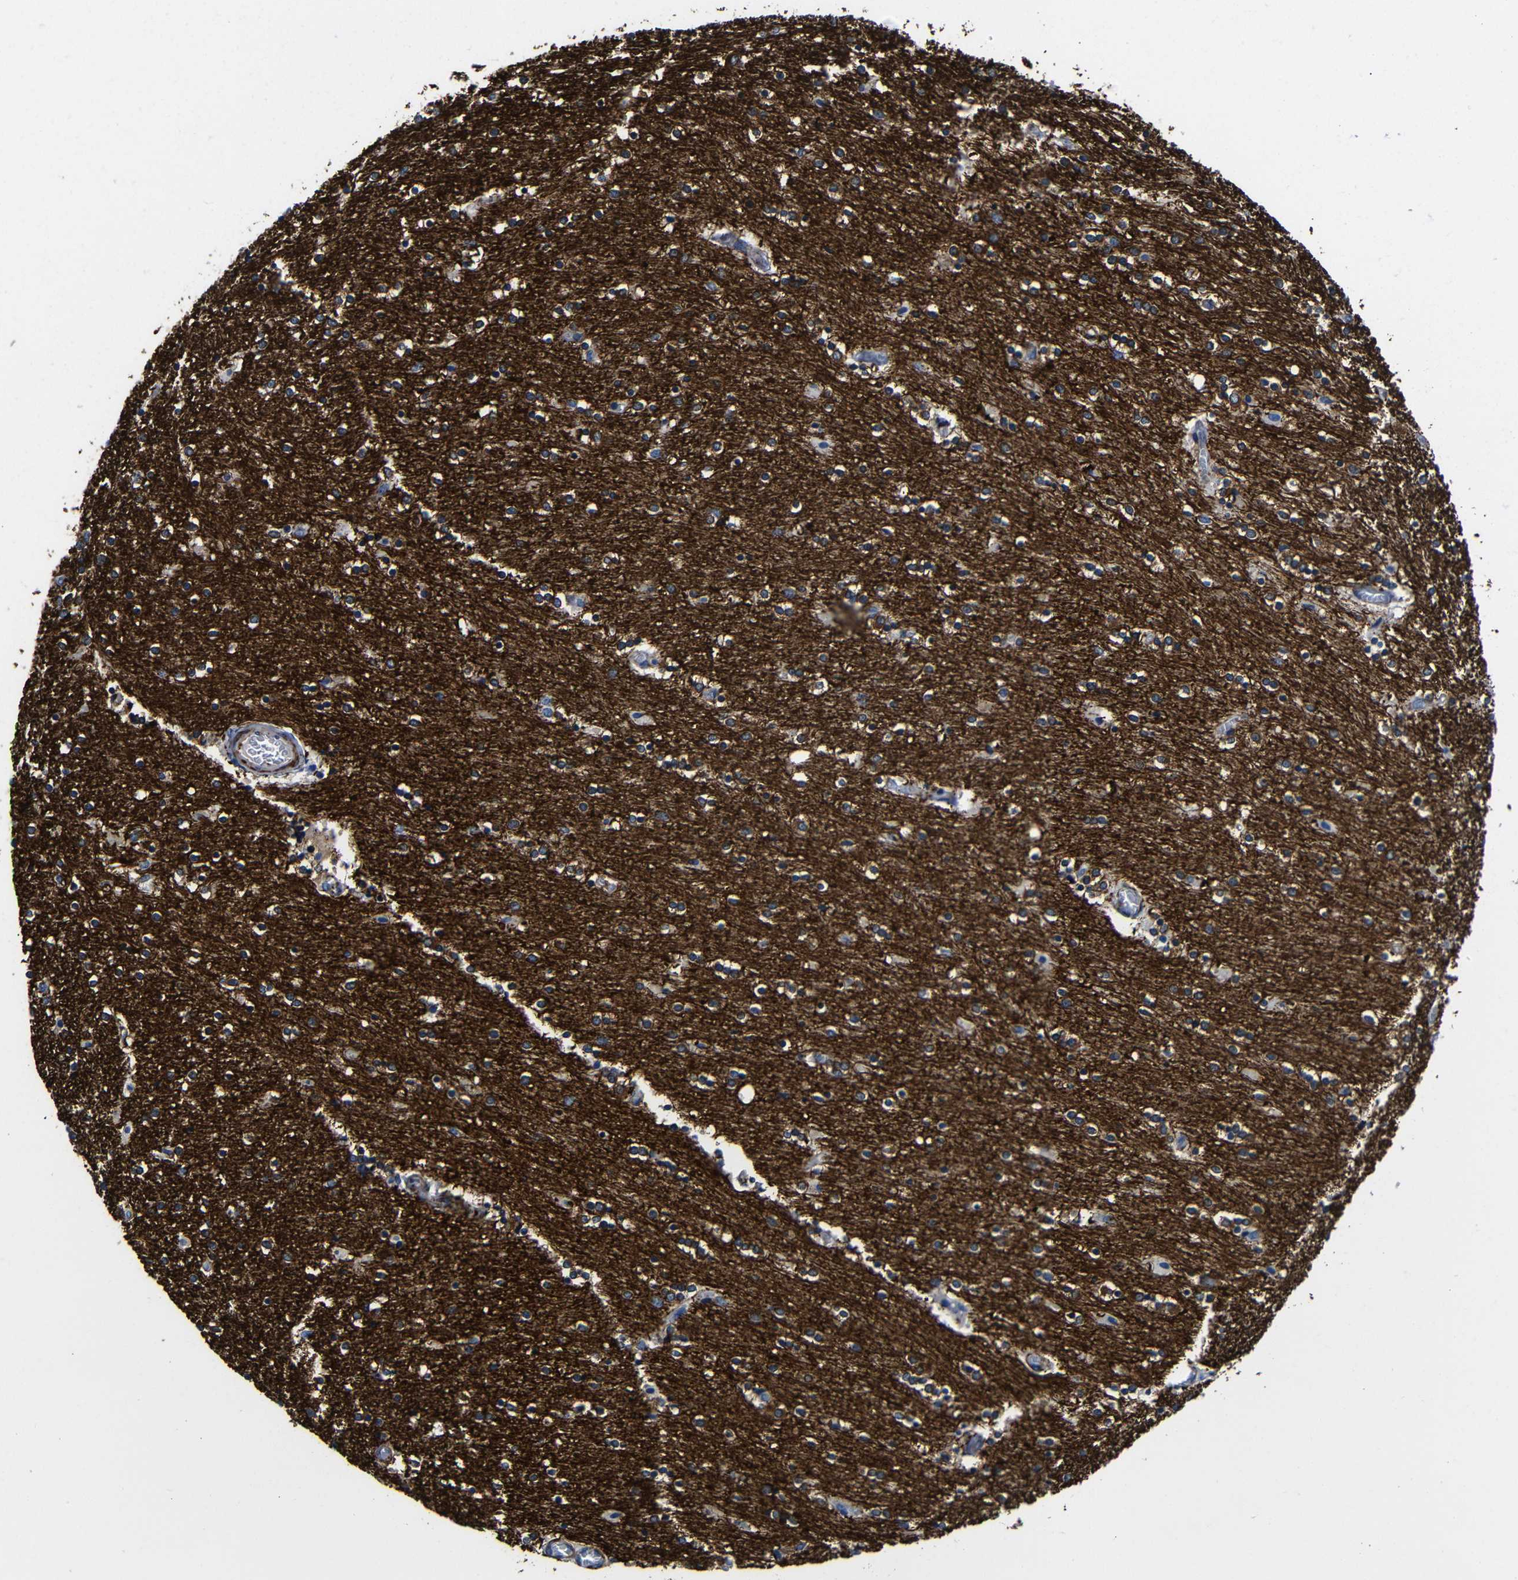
{"staining": {"intensity": "moderate", "quantity": "<25%", "location": "cytoplasmic/membranous"}, "tissue": "caudate", "cell_type": "Glial cells", "image_type": "normal", "snomed": [{"axis": "morphology", "description": "Normal tissue, NOS"}, {"axis": "topography", "description": "Lateral ventricle wall"}], "caption": "Protein expression analysis of normal human caudate reveals moderate cytoplasmic/membranous positivity in about <25% of glial cells. (IHC, brightfield microscopy, high magnification).", "gene": "LRIG1", "patient": {"sex": "female", "age": 54}}